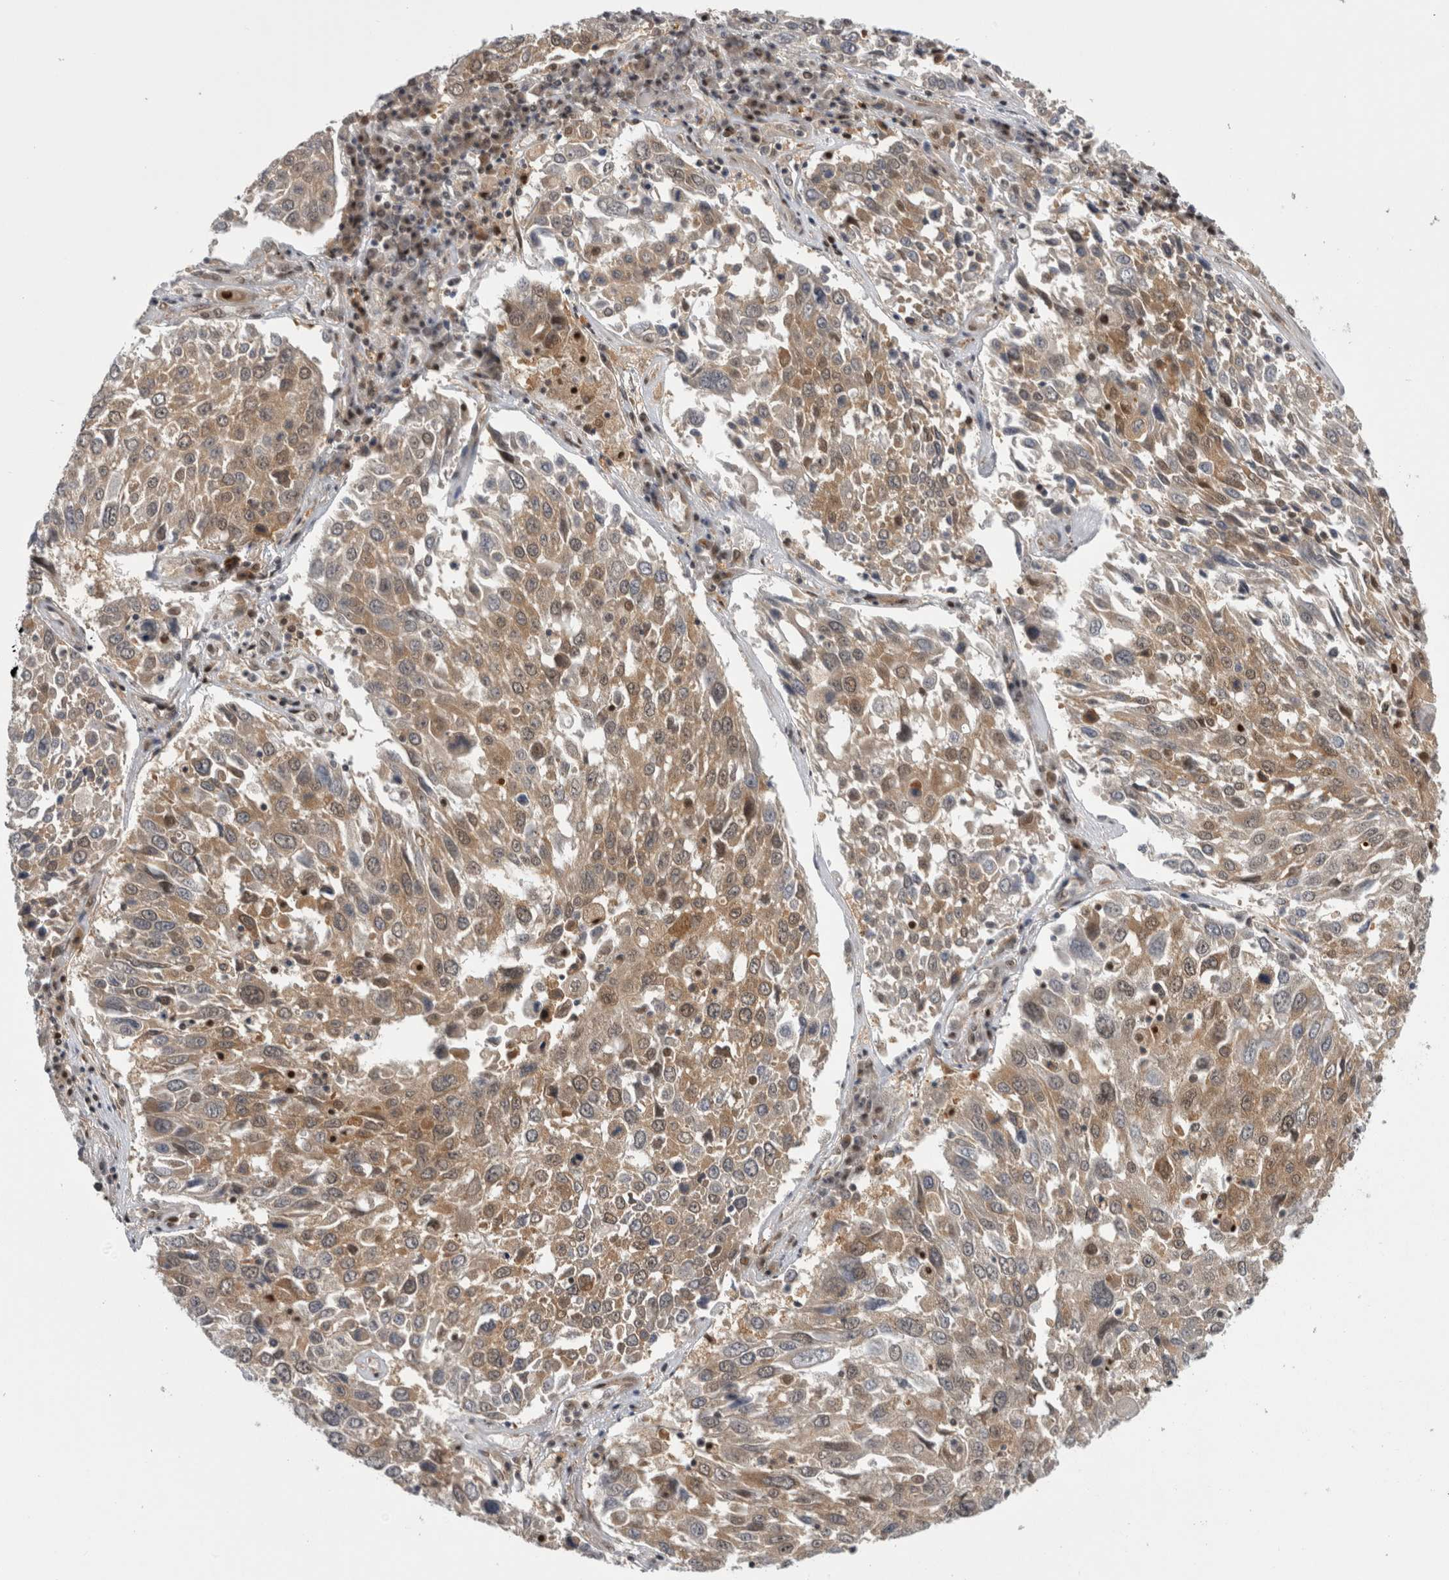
{"staining": {"intensity": "moderate", "quantity": ">75%", "location": "cytoplasmic/membranous"}, "tissue": "lung cancer", "cell_type": "Tumor cells", "image_type": "cancer", "snomed": [{"axis": "morphology", "description": "Squamous cell carcinoma, NOS"}, {"axis": "topography", "description": "Lung"}], "caption": "Squamous cell carcinoma (lung) stained for a protein (brown) demonstrates moderate cytoplasmic/membranous positive expression in about >75% of tumor cells.", "gene": "PSMB2", "patient": {"sex": "male", "age": 65}}